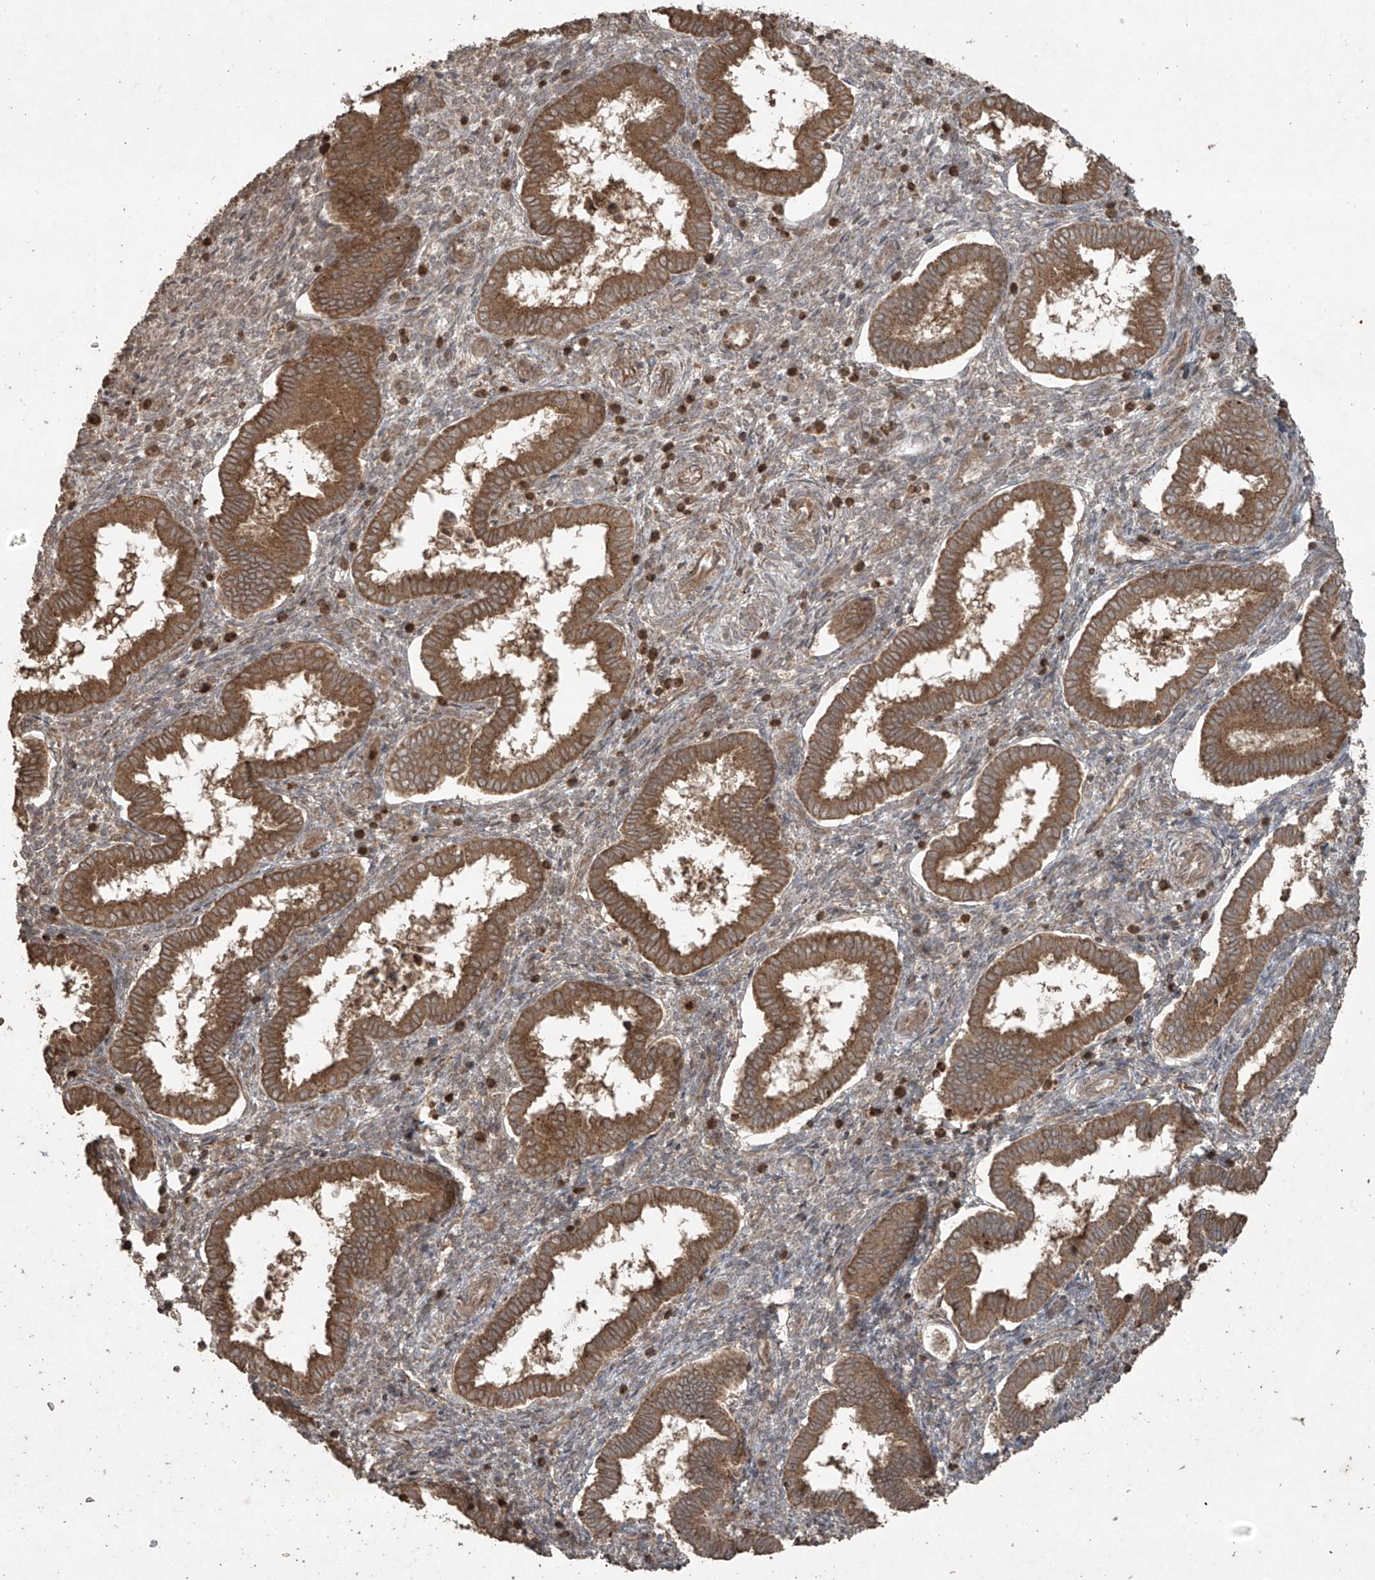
{"staining": {"intensity": "weak", "quantity": "25%-75%", "location": "cytoplasmic/membranous"}, "tissue": "endometrium", "cell_type": "Cells in endometrial stroma", "image_type": "normal", "snomed": [{"axis": "morphology", "description": "Normal tissue, NOS"}, {"axis": "topography", "description": "Endometrium"}], "caption": "Cells in endometrial stroma demonstrate low levels of weak cytoplasmic/membranous staining in approximately 25%-75% of cells in normal human endometrium. Using DAB (3,3'-diaminobenzidine) (brown) and hematoxylin (blue) stains, captured at high magnification using brightfield microscopy.", "gene": "PGPEP1", "patient": {"sex": "female", "age": 24}}